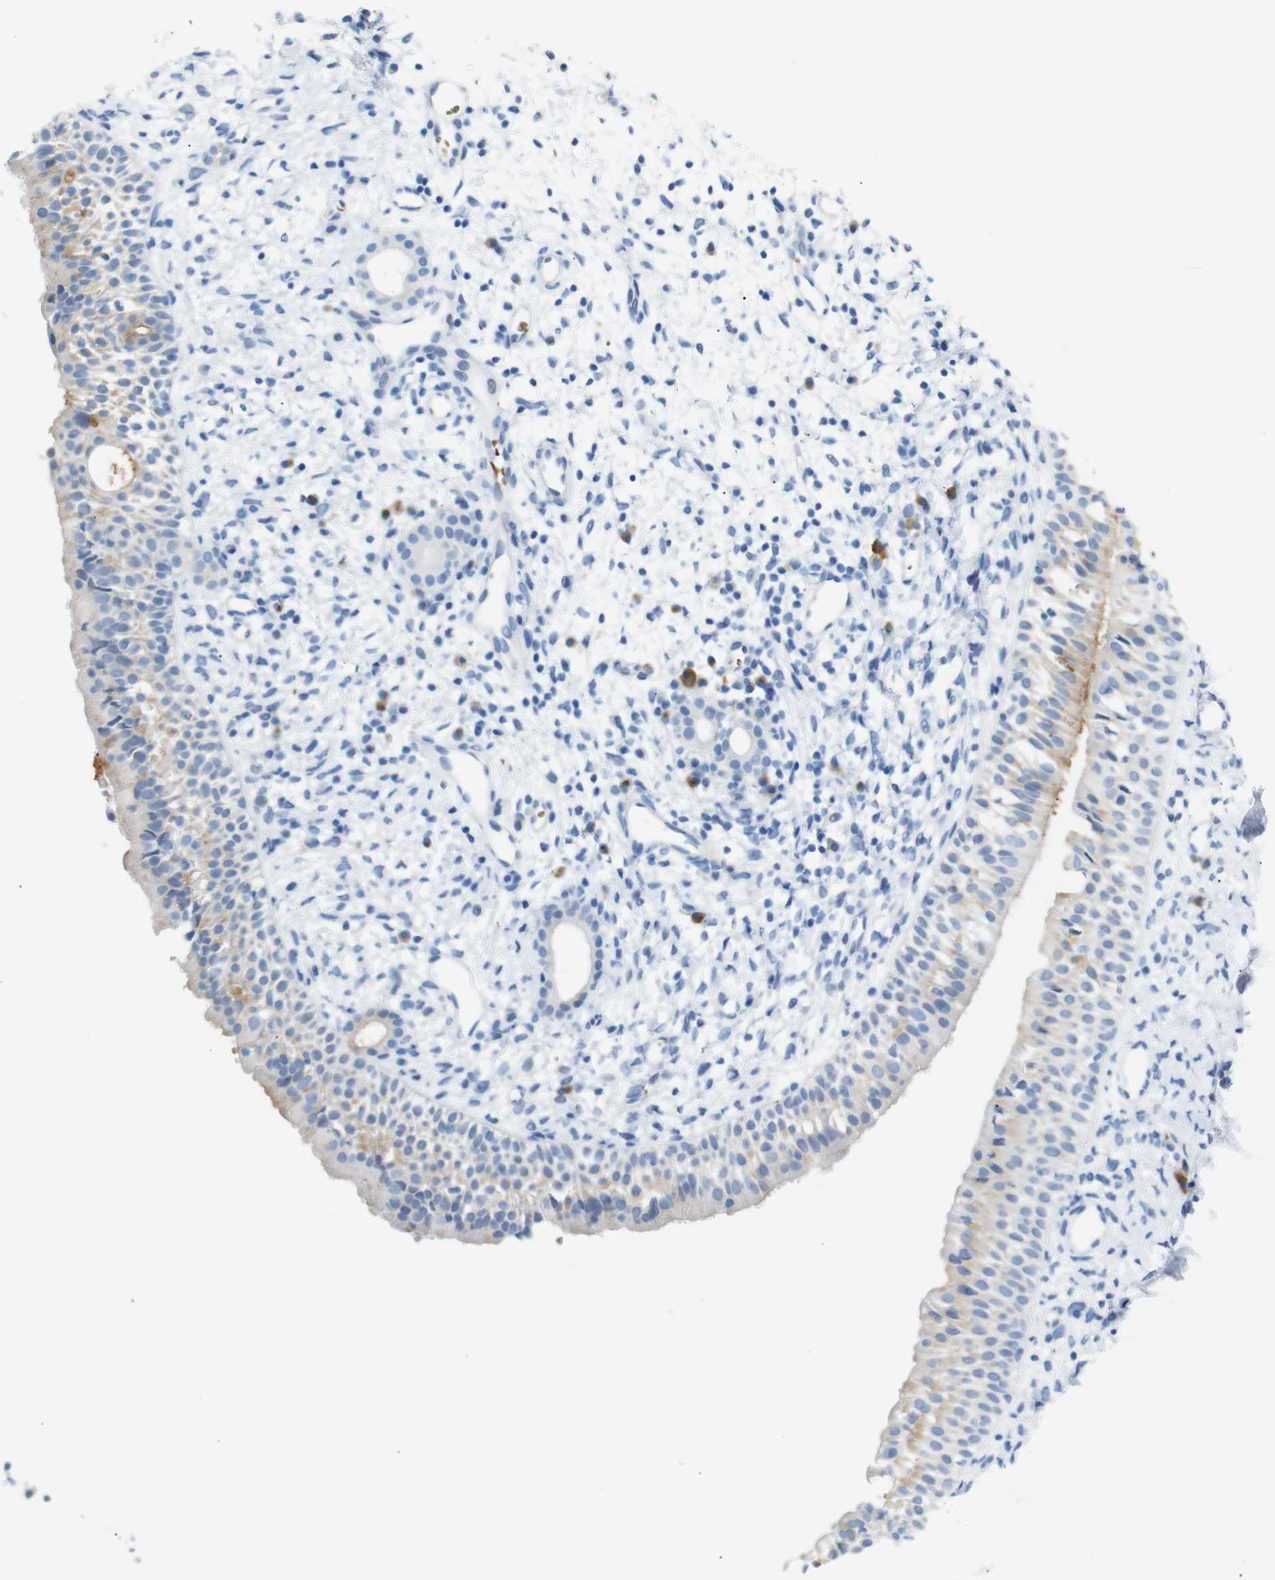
{"staining": {"intensity": "weak", "quantity": "<25%", "location": "cytoplasmic/membranous"}, "tissue": "nasopharynx", "cell_type": "Respiratory epithelial cells", "image_type": "normal", "snomed": [{"axis": "morphology", "description": "Normal tissue, NOS"}, {"axis": "topography", "description": "Nasopharynx"}], "caption": "This is an immunohistochemistry micrograph of normal nasopharynx. There is no staining in respiratory epithelial cells.", "gene": "ERVMER34", "patient": {"sex": "male", "age": 22}}